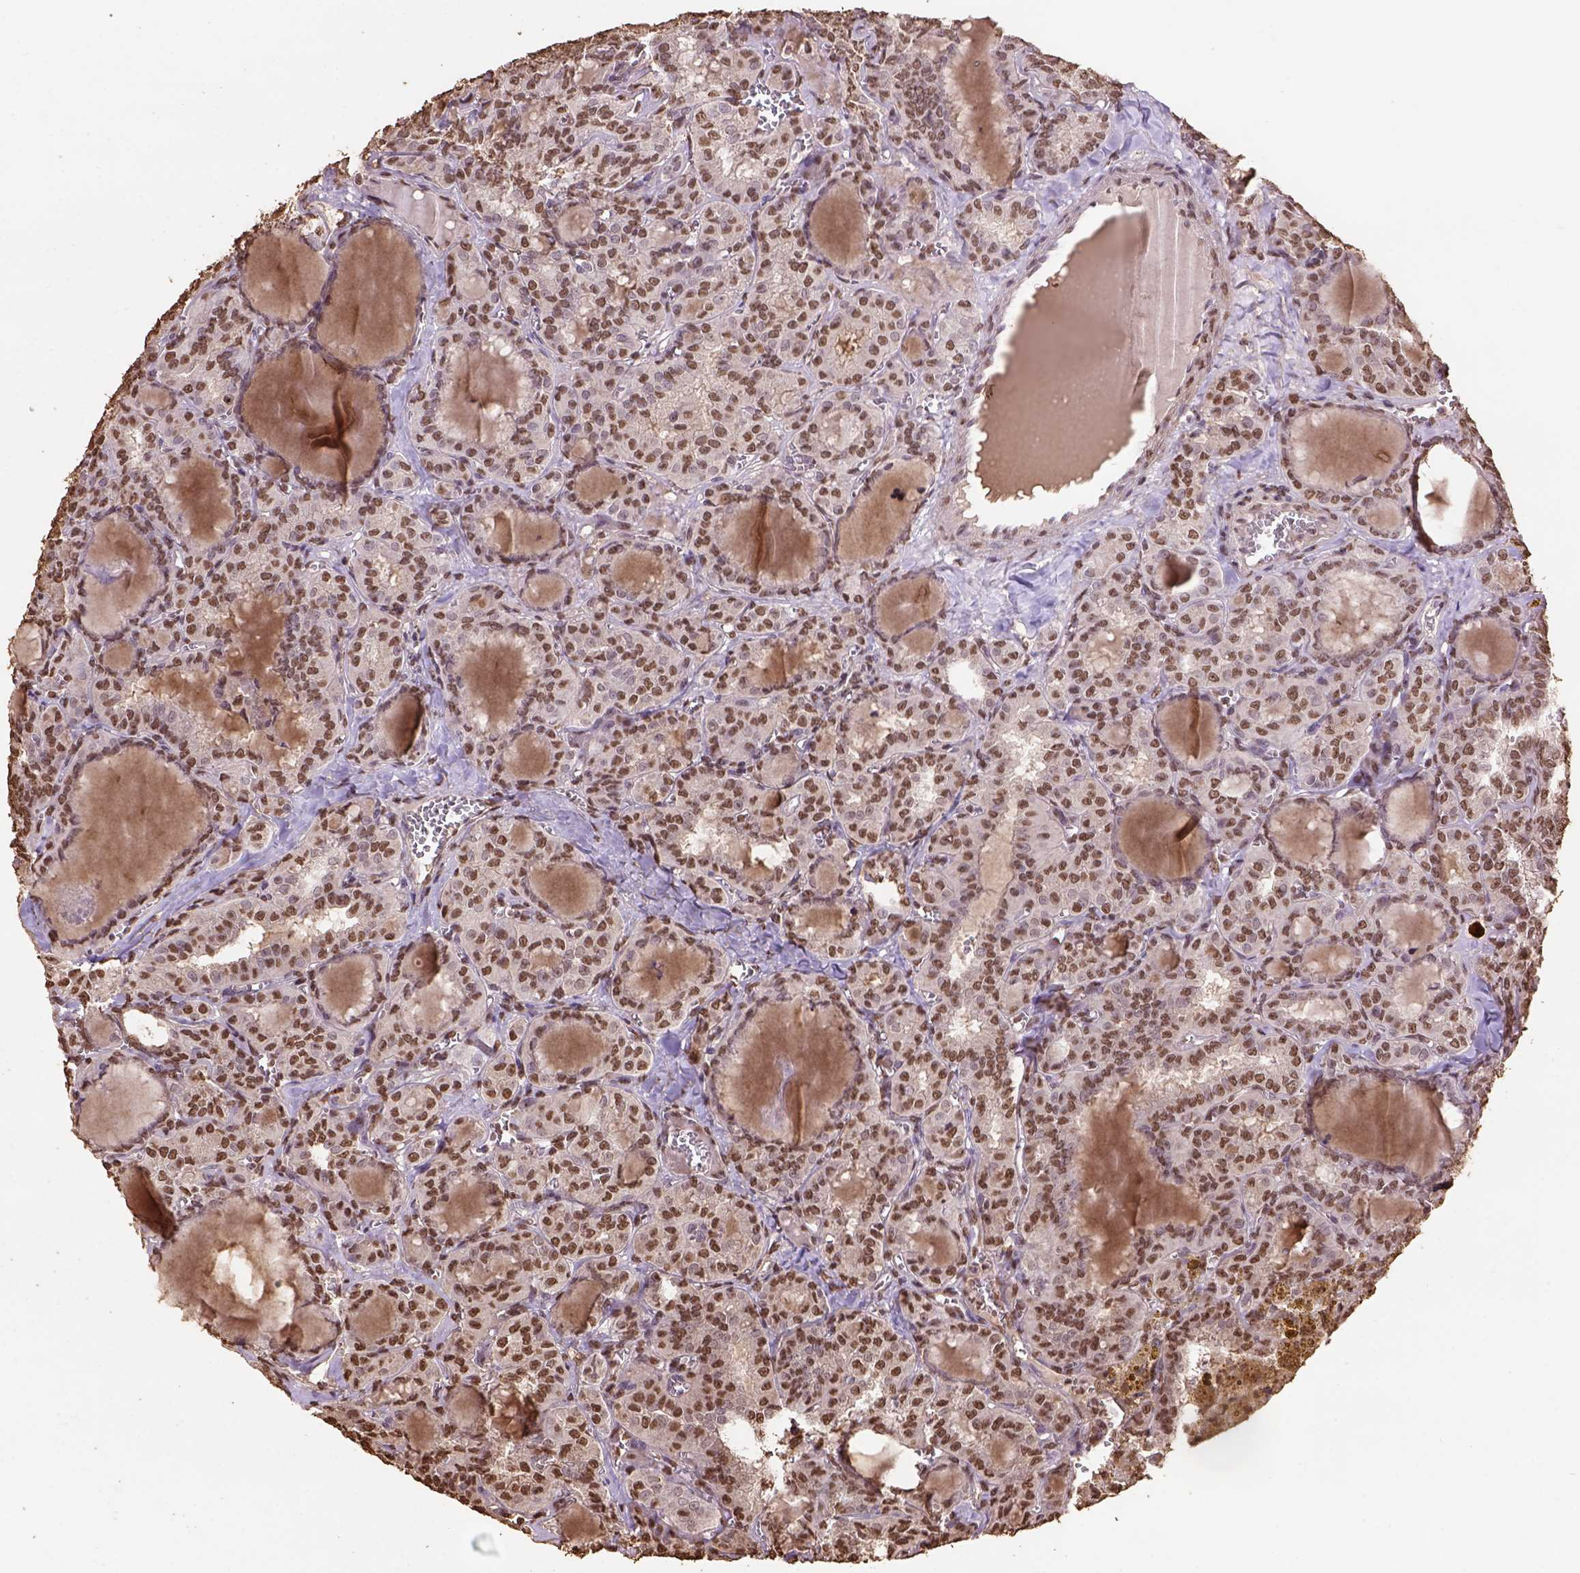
{"staining": {"intensity": "moderate", "quantity": ">75%", "location": "nuclear"}, "tissue": "thyroid cancer", "cell_type": "Tumor cells", "image_type": "cancer", "snomed": [{"axis": "morphology", "description": "Papillary adenocarcinoma, NOS"}, {"axis": "topography", "description": "Thyroid gland"}], "caption": "An image showing moderate nuclear positivity in about >75% of tumor cells in thyroid cancer (papillary adenocarcinoma), as visualized by brown immunohistochemical staining.", "gene": "CSTF2T", "patient": {"sex": "female", "age": 41}}